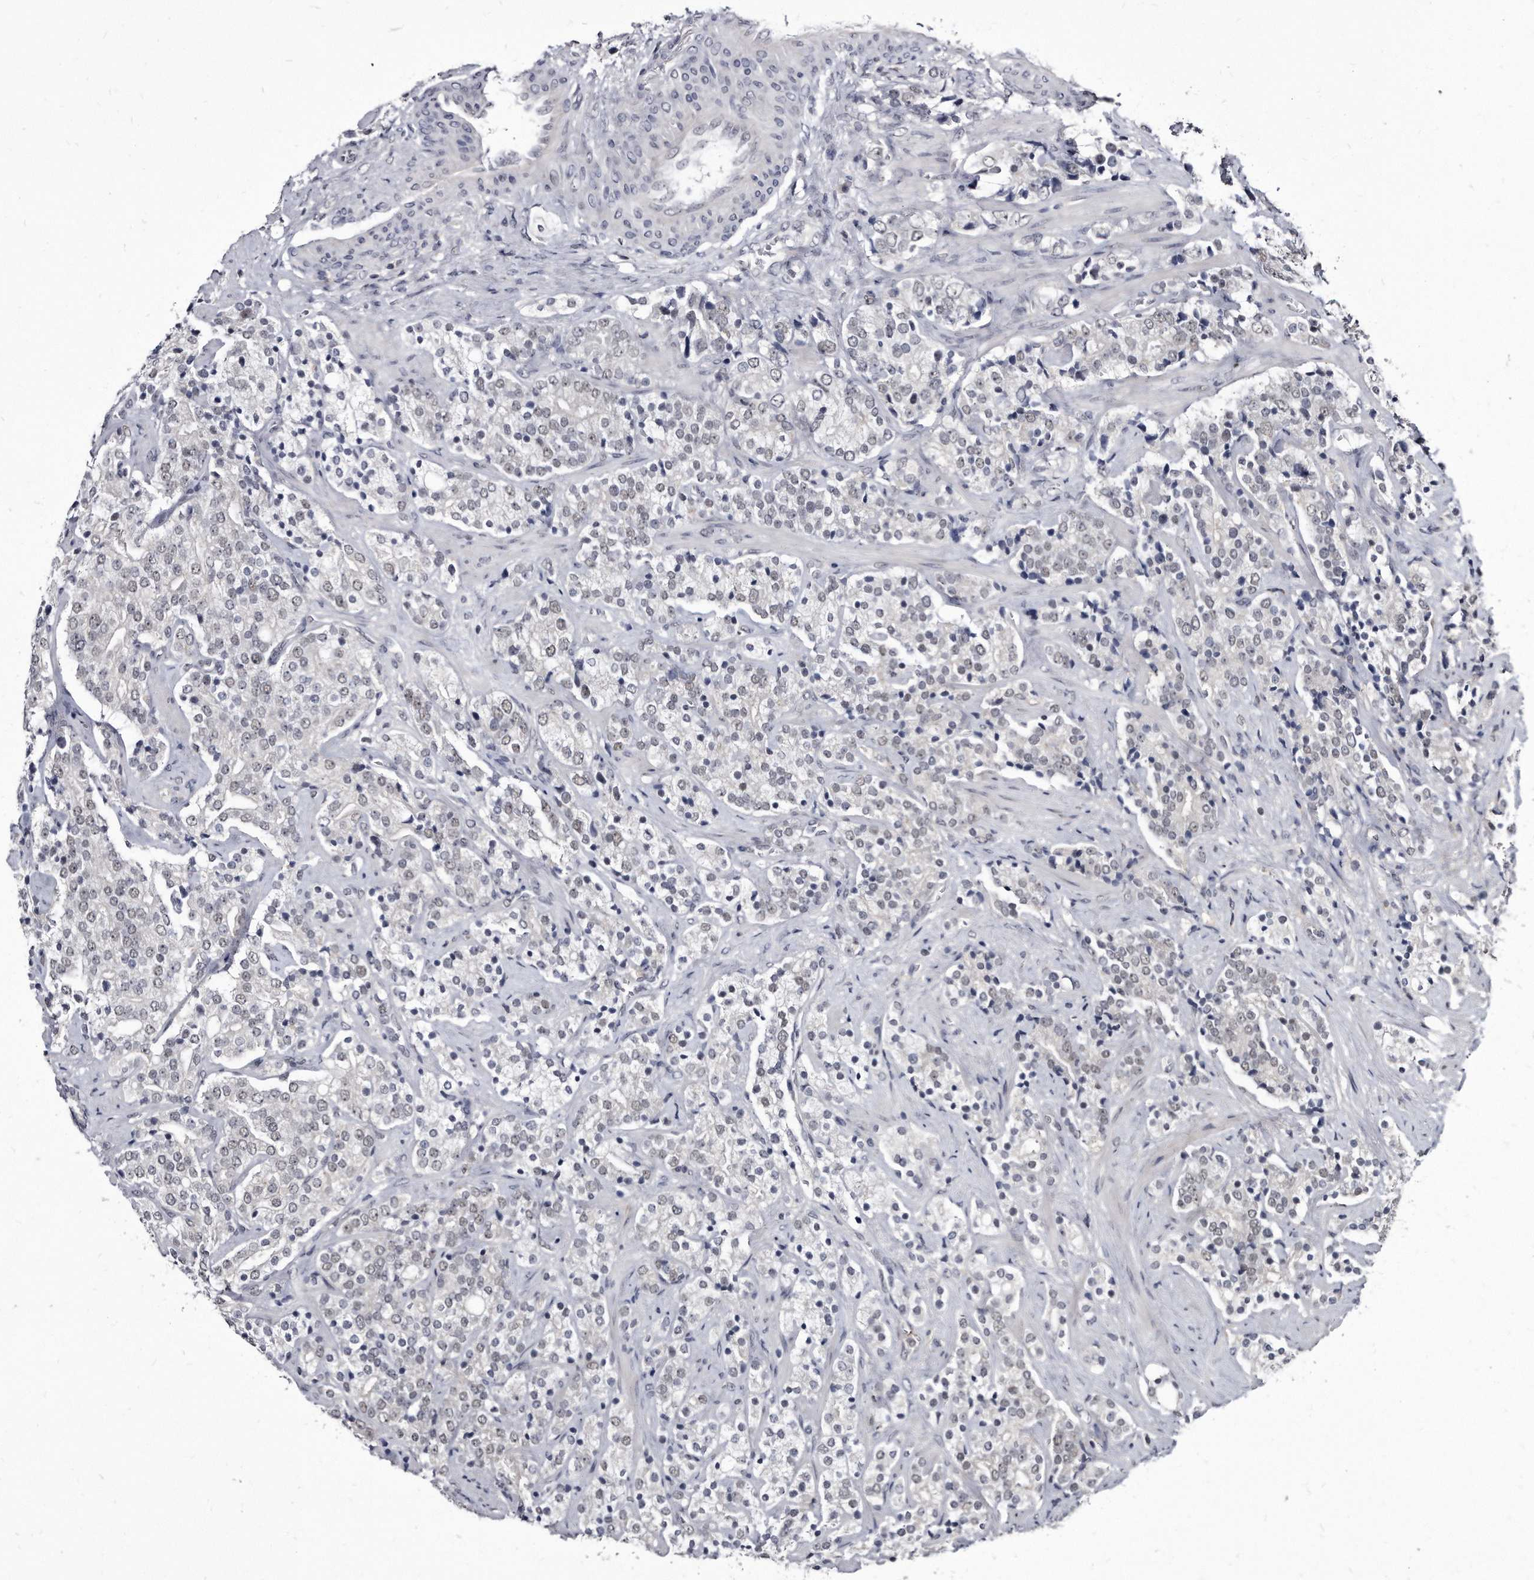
{"staining": {"intensity": "negative", "quantity": "none", "location": "none"}, "tissue": "prostate cancer", "cell_type": "Tumor cells", "image_type": "cancer", "snomed": [{"axis": "morphology", "description": "Adenocarcinoma, High grade"}, {"axis": "topography", "description": "Prostate"}], "caption": "An IHC histopathology image of prostate cancer is shown. There is no staining in tumor cells of prostate cancer.", "gene": "KLHDC3", "patient": {"sex": "male", "age": 71}}